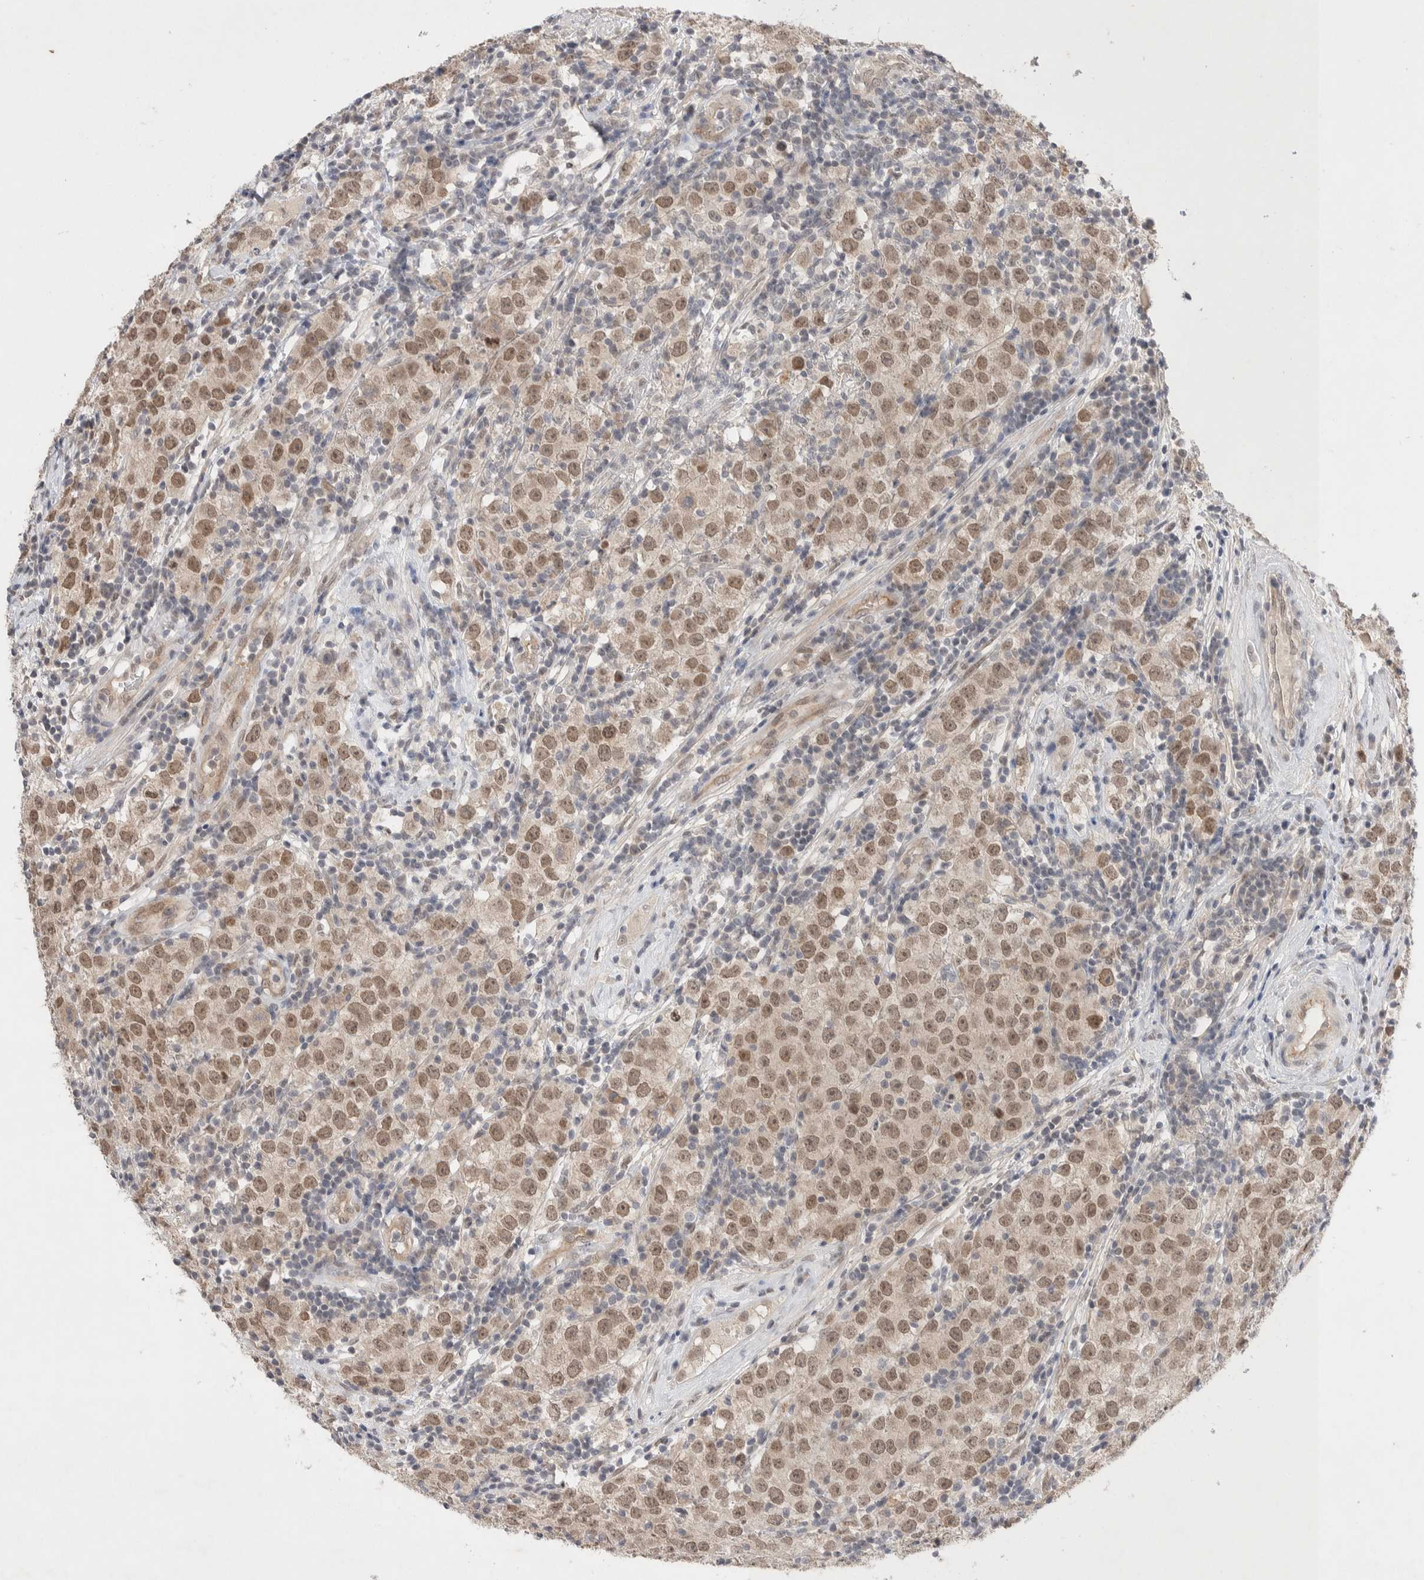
{"staining": {"intensity": "moderate", "quantity": ">75%", "location": "nuclear"}, "tissue": "testis cancer", "cell_type": "Tumor cells", "image_type": "cancer", "snomed": [{"axis": "morphology", "description": "Seminoma, NOS"}, {"axis": "morphology", "description": "Carcinoma, Embryonal, NOS"}, {"axis": "topography", "description": "Testis"}], "caption": "Immunohistochemical staining of human testis cancer shows medium levels of moderate nuclear staining in about >75% of tumor cells.", "gene": "ZNF704", "patient": {"sex": "male", "age": 28}}